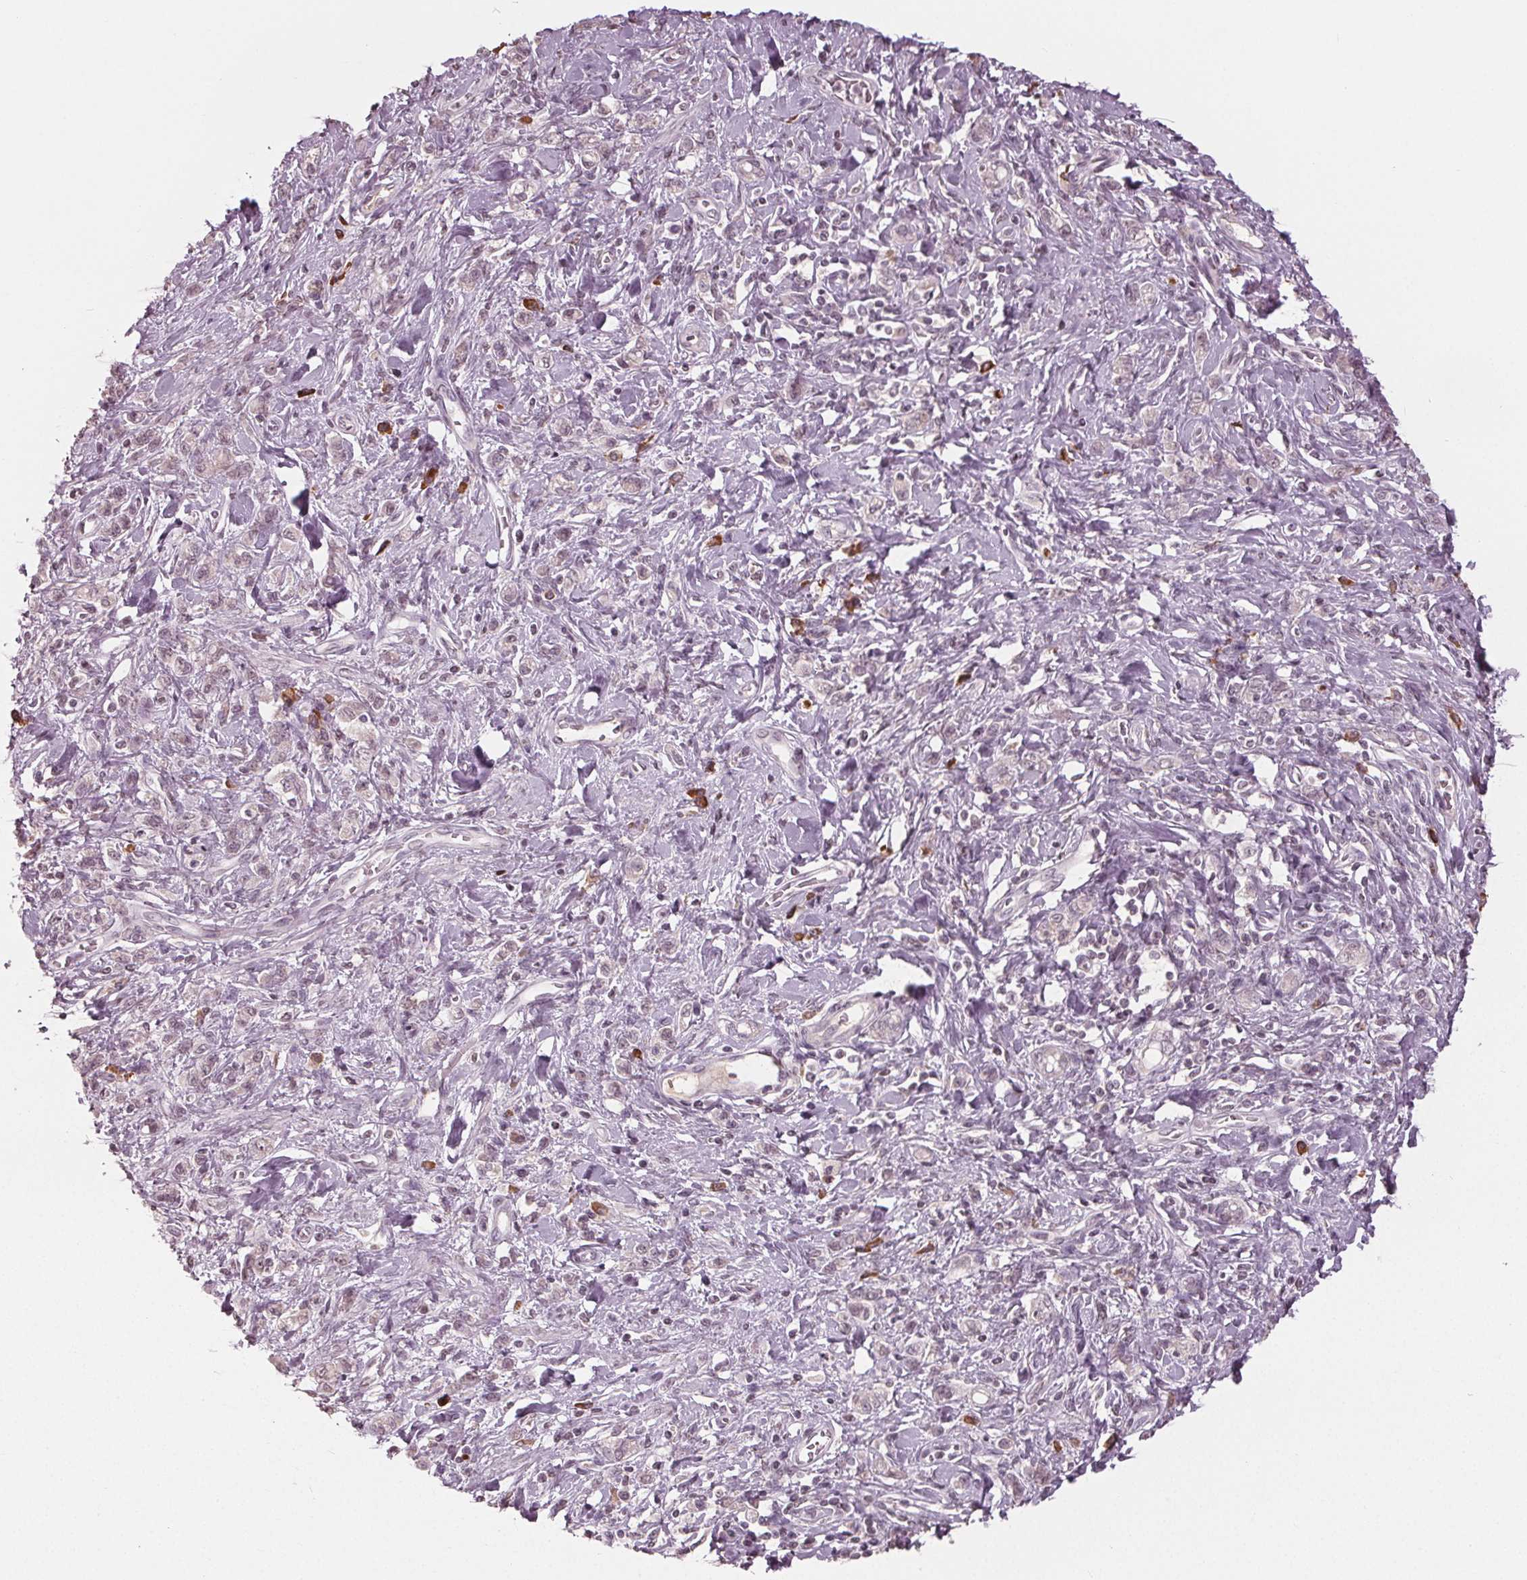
{"staining": {"intensity": "negative", "quantity": "none", "location": "none"}, "tissue": "stomach cancer", "cell_type": "Tumor cells", "image_type": "cancer", "snomed": [{"axis": "morphology", "description": "Adenocarcinoma, NOS"}, {"axis": "topography", "description": "Stomach"}], "caption": "Tumor cells show no significant staining in stomach cancer.", "gene": "CXCL16", "patient": {"sex": "male", "age": 77}}